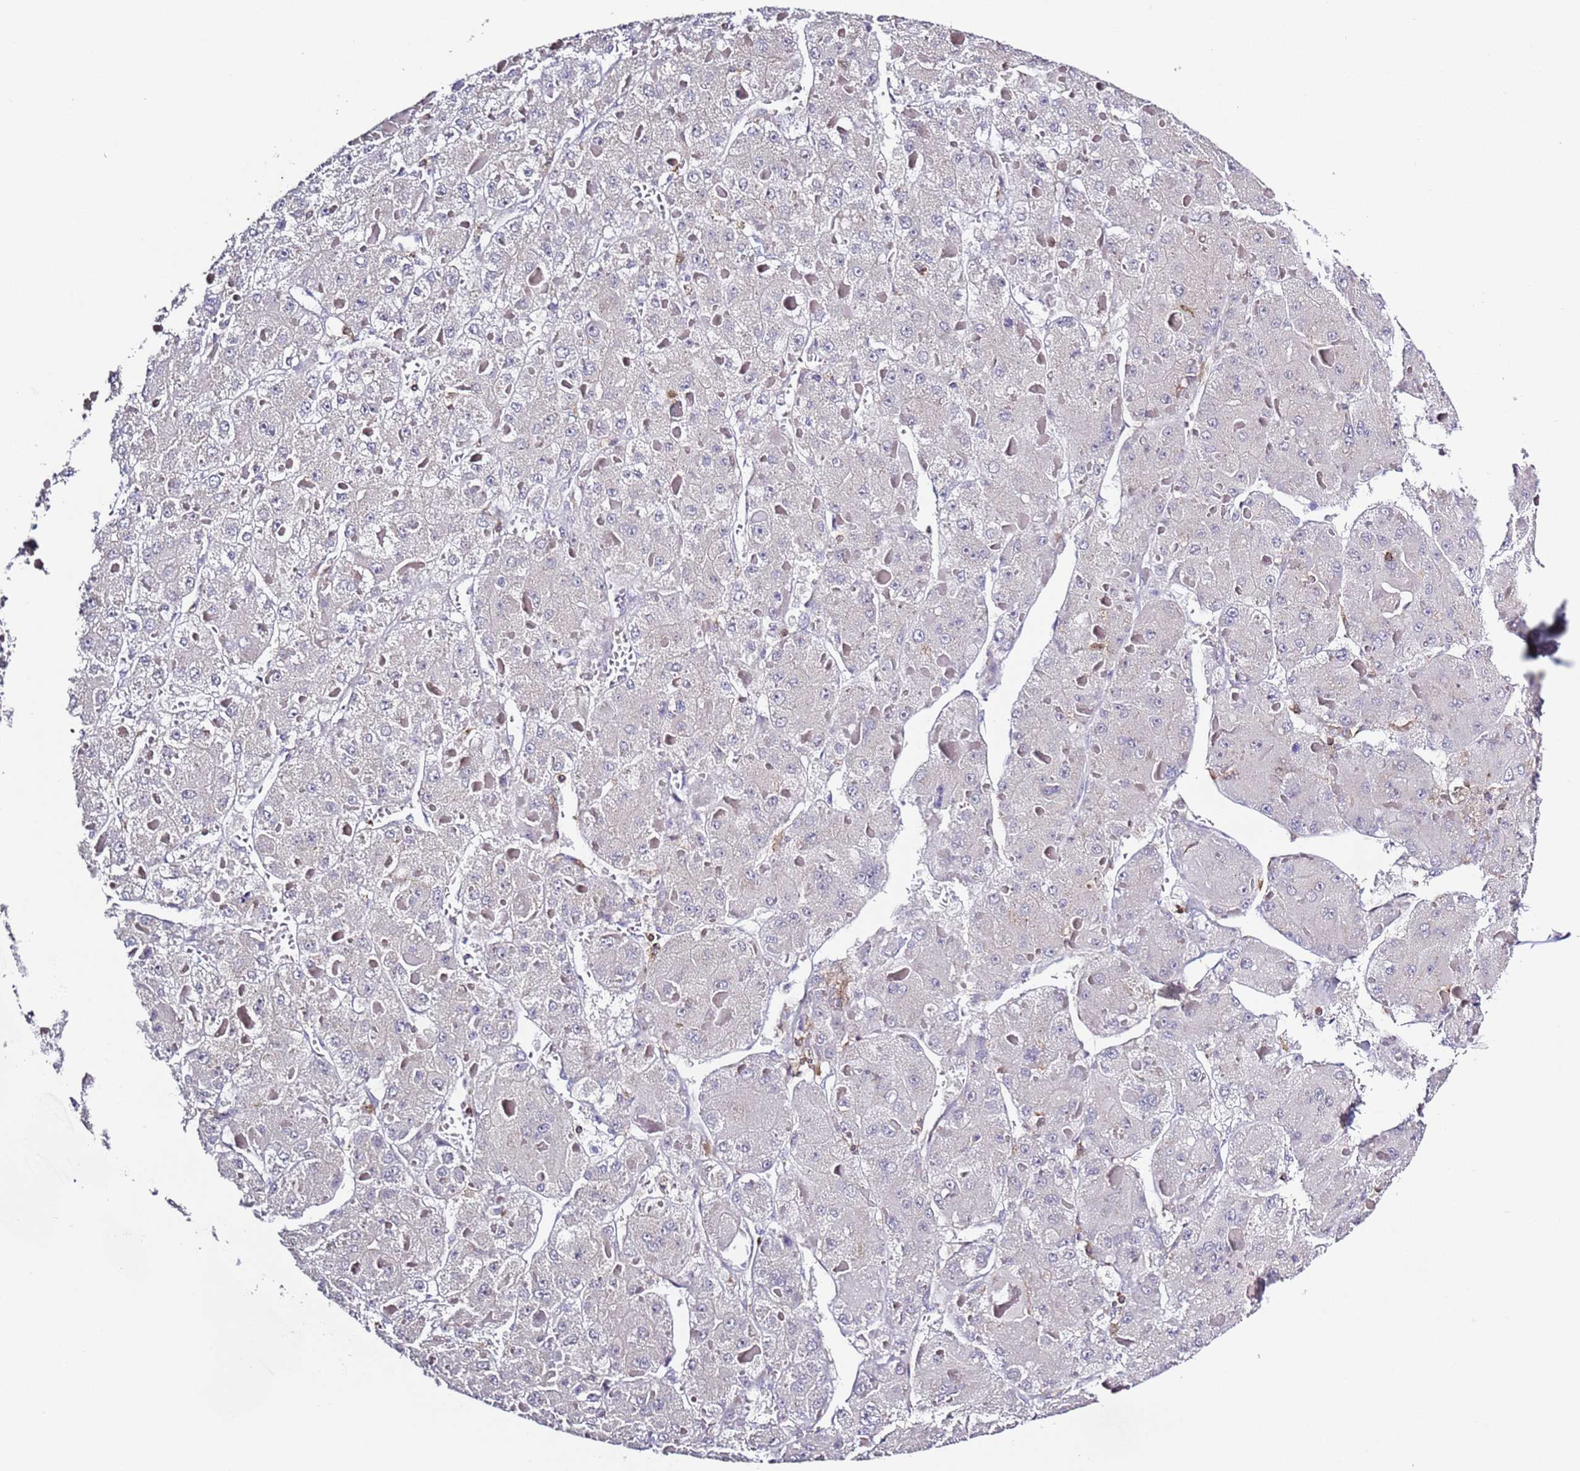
{"staining": {"intensity": "negative", "quantity": "none", "location": "none"}, "tissue": "liver cancer", "cell_type": "Tumor cells", "image_type": "cancer", "snomed": [{"axis": "morphology", "description": "Carcinoma, Hepatocellular, NOS"}, {"axis": "topography", "description": "Liver"}], "caption": "This photomicrograph is of hepatocellular carcinoma (liver) stained with immunohistochemistry to label a protein in brown with the nuclei are counter-stained blue. There is no expression in tumor cells.", "gene": "LPXN", "patient": {"sex": "female", "age": 73}}